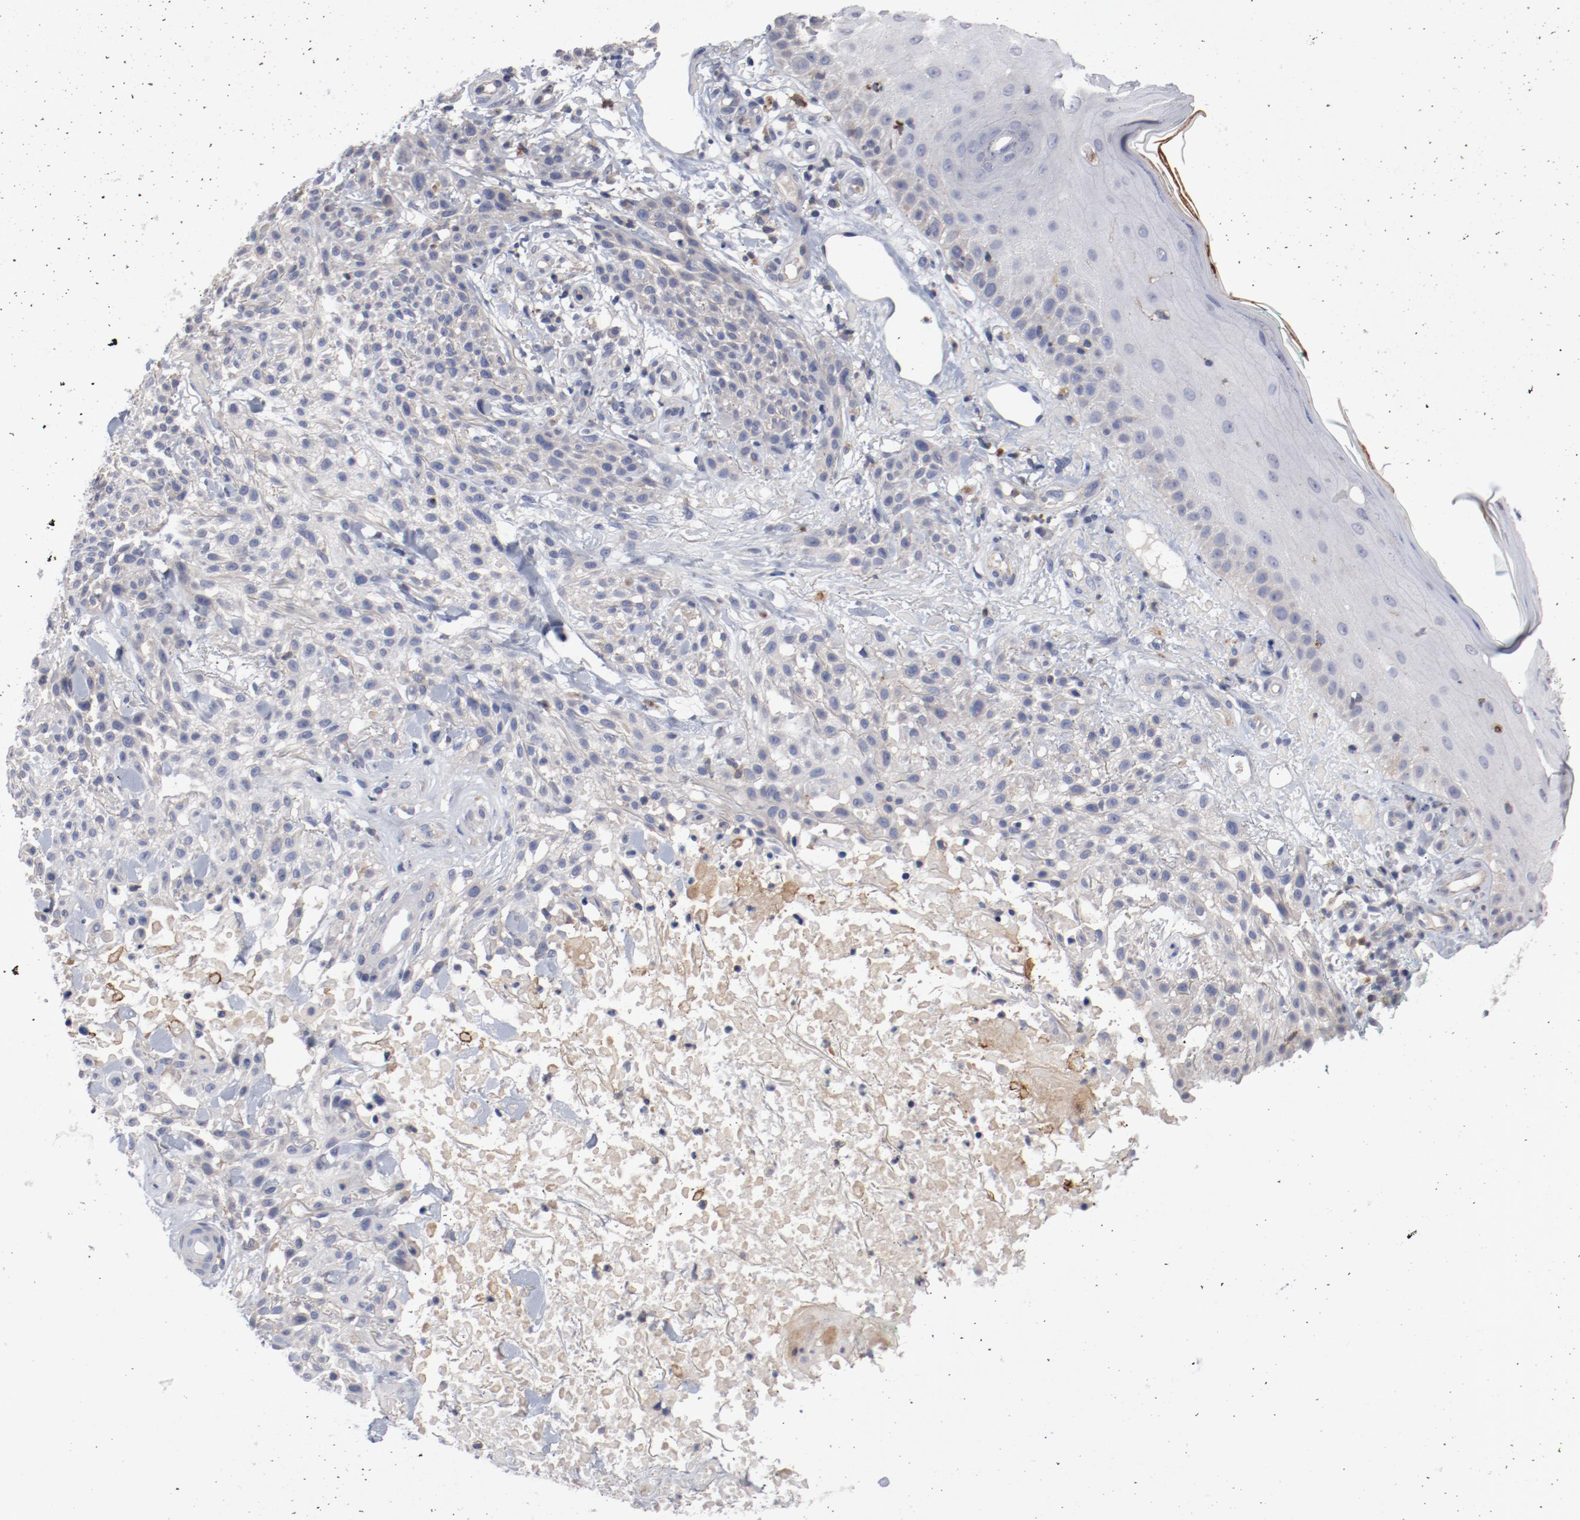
{"staining": {"intensity": "negative", "quantity": "none", "location": "none"}, "tissue": "skin cancer", "cell_type": "Tumor cells", "image_type": "cancer", "snomed": [{"axis": "morphology", "description": "Squamous cell carcinoma, NOS"}, {"axis": "topography", "description": "Skin"}], "caption": "Immunohistochemistry (IHC) micrograph of neoplastic tissue: skin squamous cell carcinoma stained with DAB demonstrates no significant protein expression in tumor cells.", "gene": "CBL", "patient": {"sex": "female", "age": 42}}